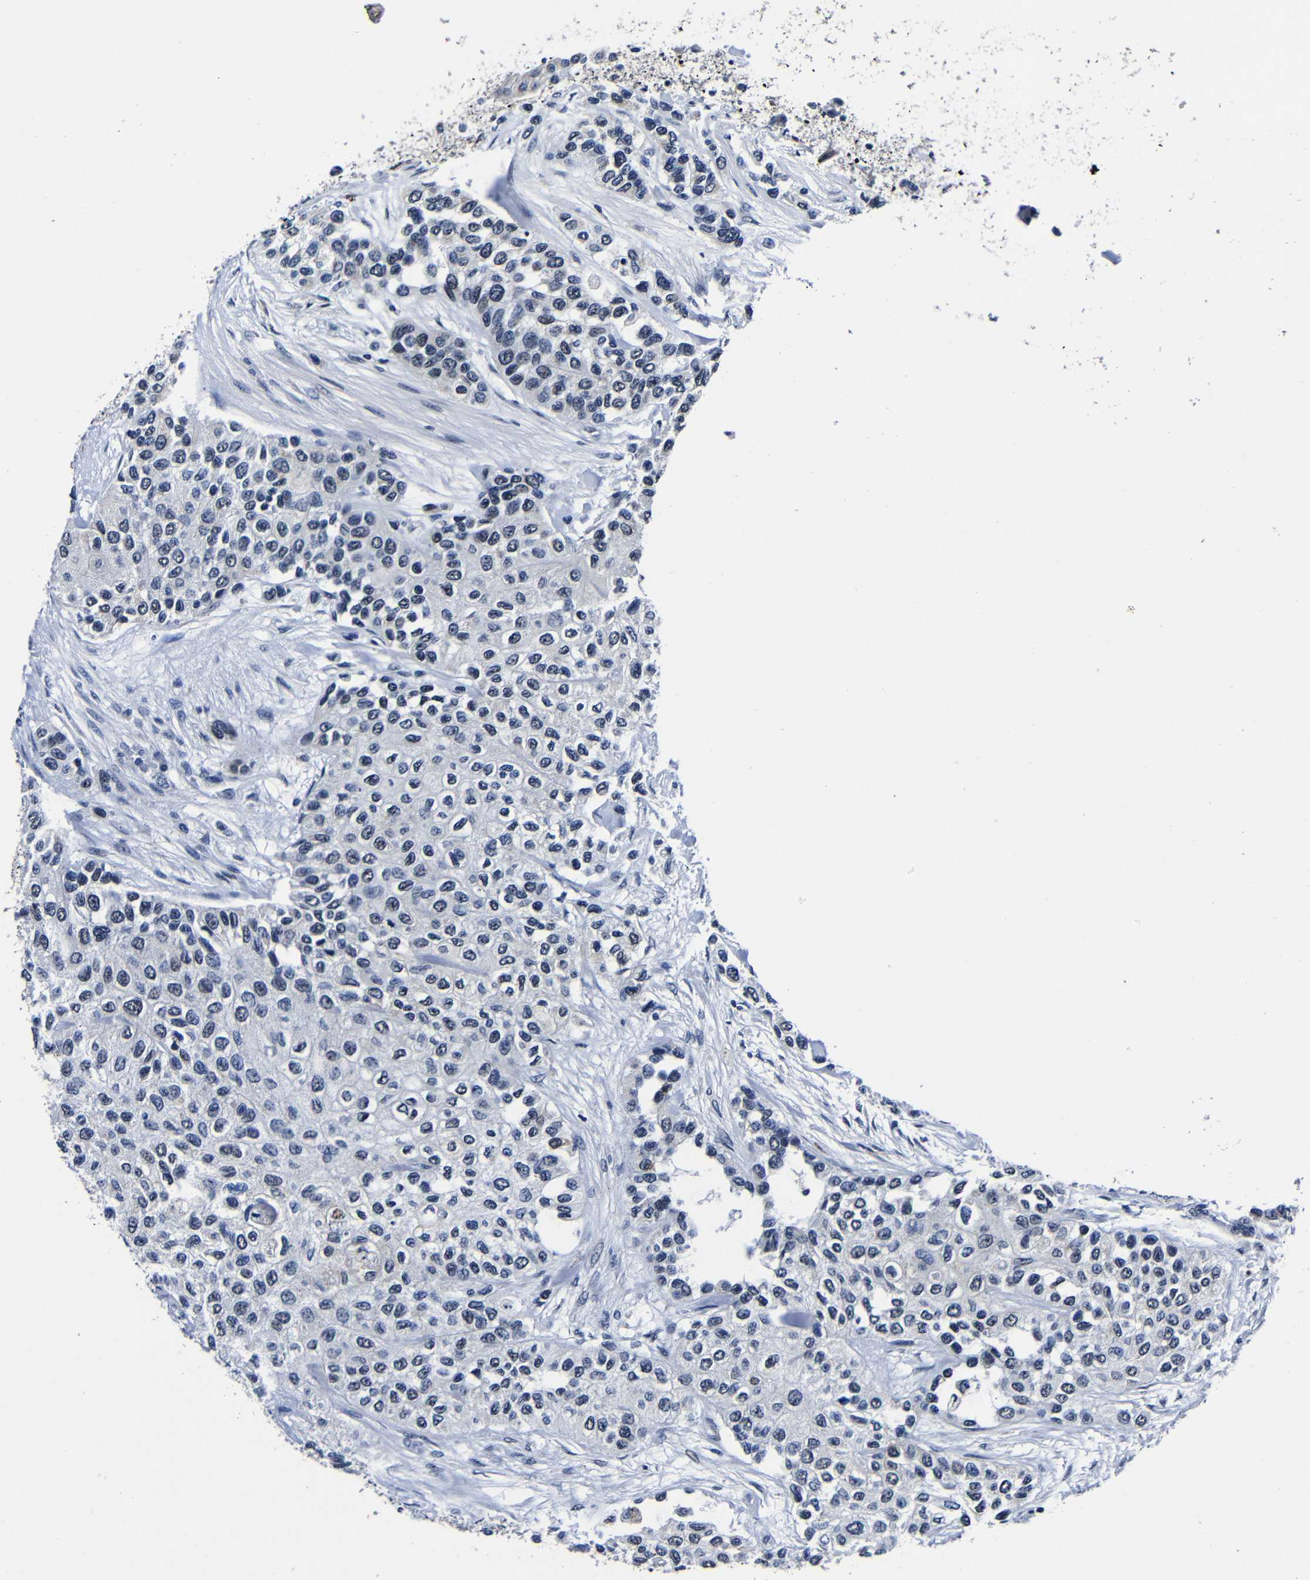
{"staining": {"intensity": "negative", "quantity": "none", "location": "none"}, "tissue": "urothelial cancer", "cell_type": "Tumor cells", "image_type": "cancer", "snomed": [{"axis": "morphology", "description": "Urothelial carcinoma, High grade"}, {"axis": "topography", "description": "Urinary bladder"}], "caption": "The image exhibits no significant positivity in tumor cells of urothelial cancer.", "gene": "DEPP1", "patient": {"sex": "female", "age": 56}}